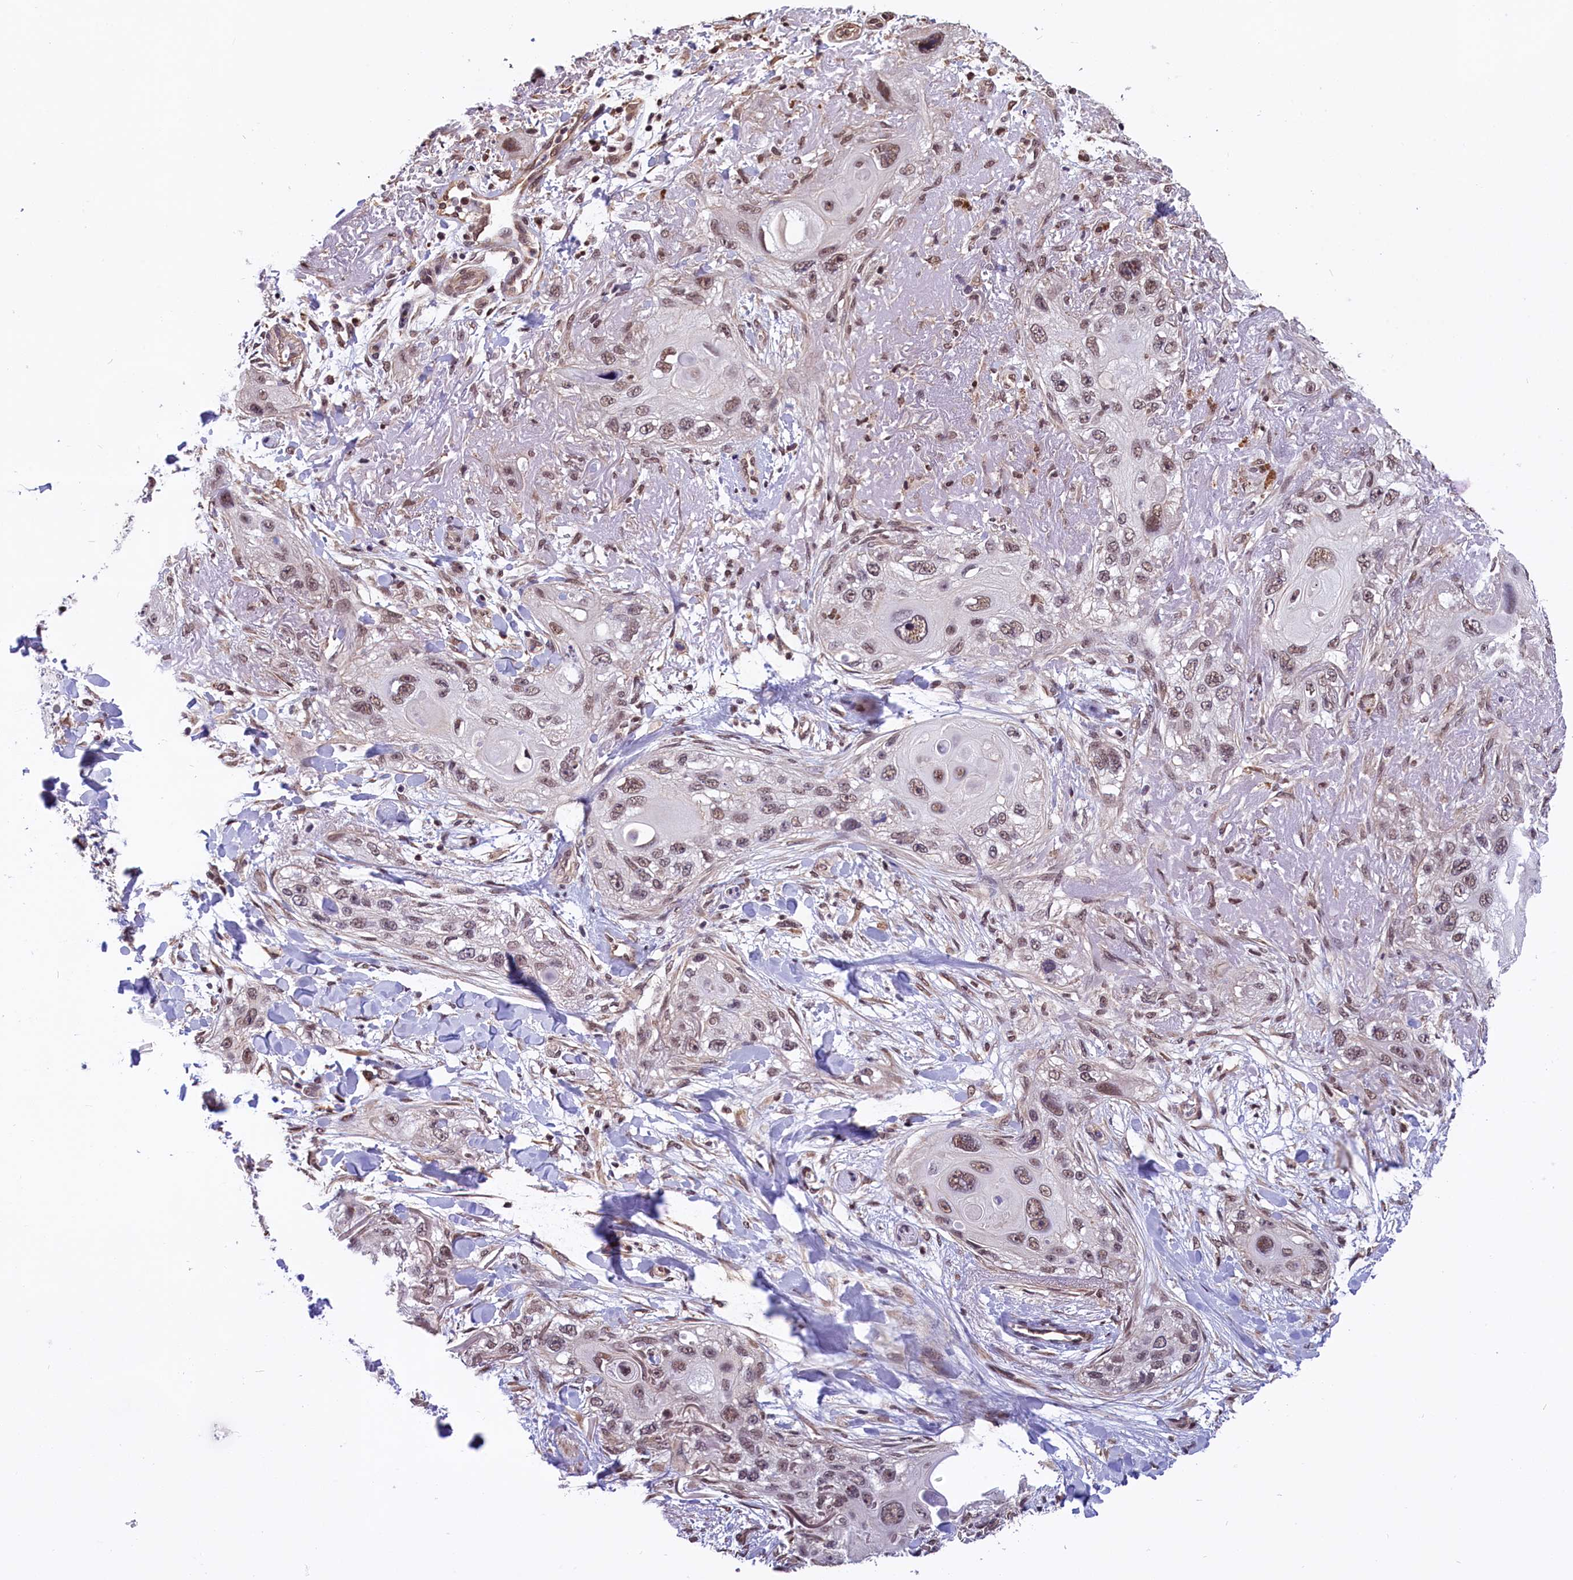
{"staining": {"intensity": "moderate", "quantity": ">75%", "location": "nuclear"}, "tissue": "skin cancer", "cell_type": "Tumor cells", "image_type": "cancer", "snomed": [{"axis": "morphology", "description": "Normal tissue, NOS"}, {"axis": "morphology", "description": "Squamous cell carcinoma, NOS"}, {"axis": "topography", "description": "Skin"}], "caption": "Skin cancer tissue exhibits moderate nuclear staining in about >75% of tumor cells (brown staining indicates protein expression, while blue staining denotes nuclei).", "gene": "ZC3H4", "patient": {"sex": "male", "age": 72}}